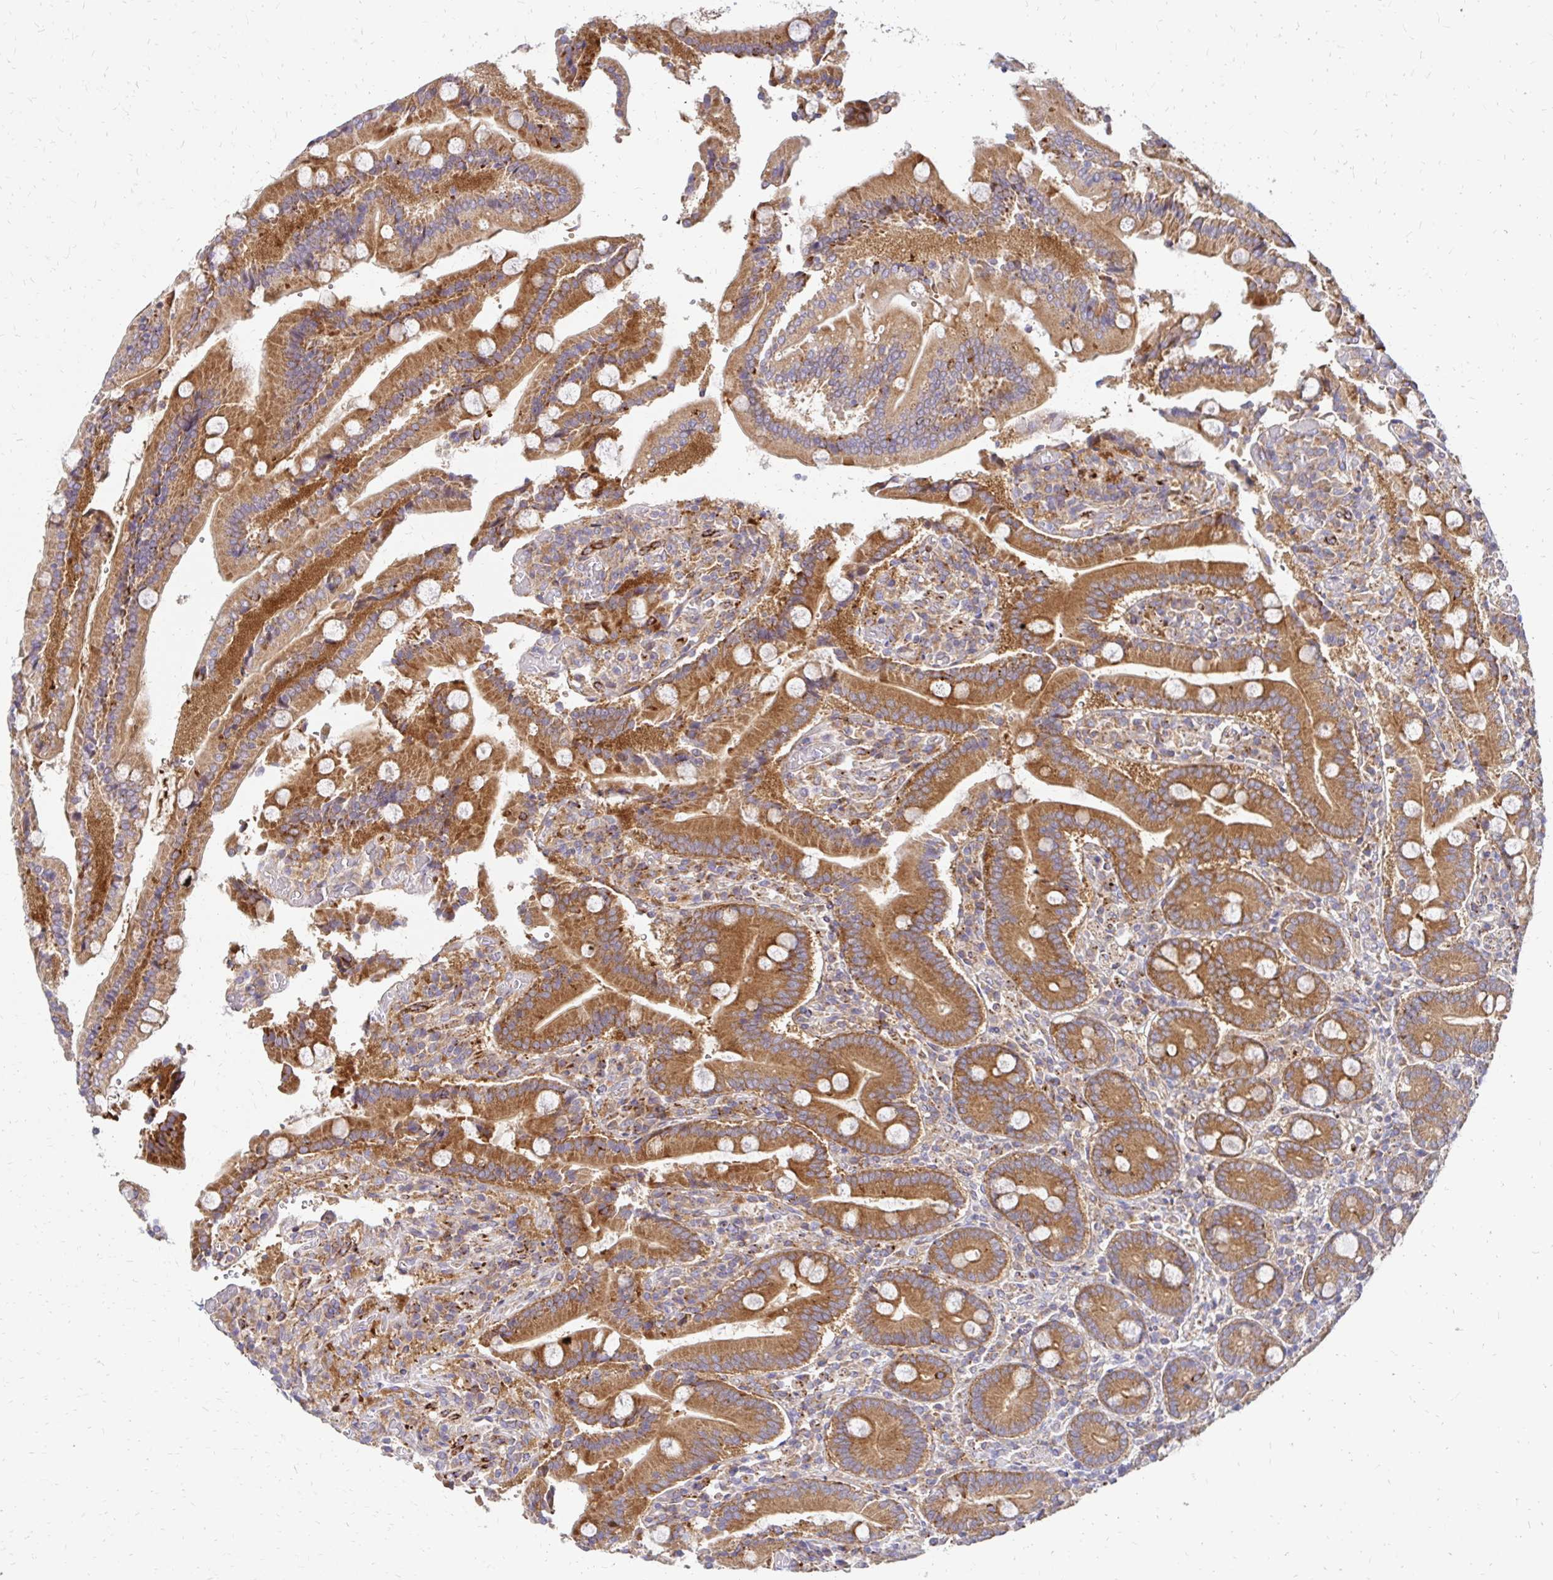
{"staining": {"intensity": "strong", "quantity": ">75%", "location": "cytoplasmic/membranous"}, "tissue": "duodenum", "cell_type": "Glandular cells", "image_type": "normal", "snomed": [{"axis": "morphology", "description": "Normal tissue, NOS"}, {"axis": "topography", "description": "Duodenum"}], "caption": "A high-resolution micrograph shows immunohistochemistry (IHC) staining of unremarkable duodenum, which shows strong cytoplasmic/membranous expression in approximately >75% of glandular cells.", "gene": "IDUA", "patient": {"sex": "female", "age": 62}}